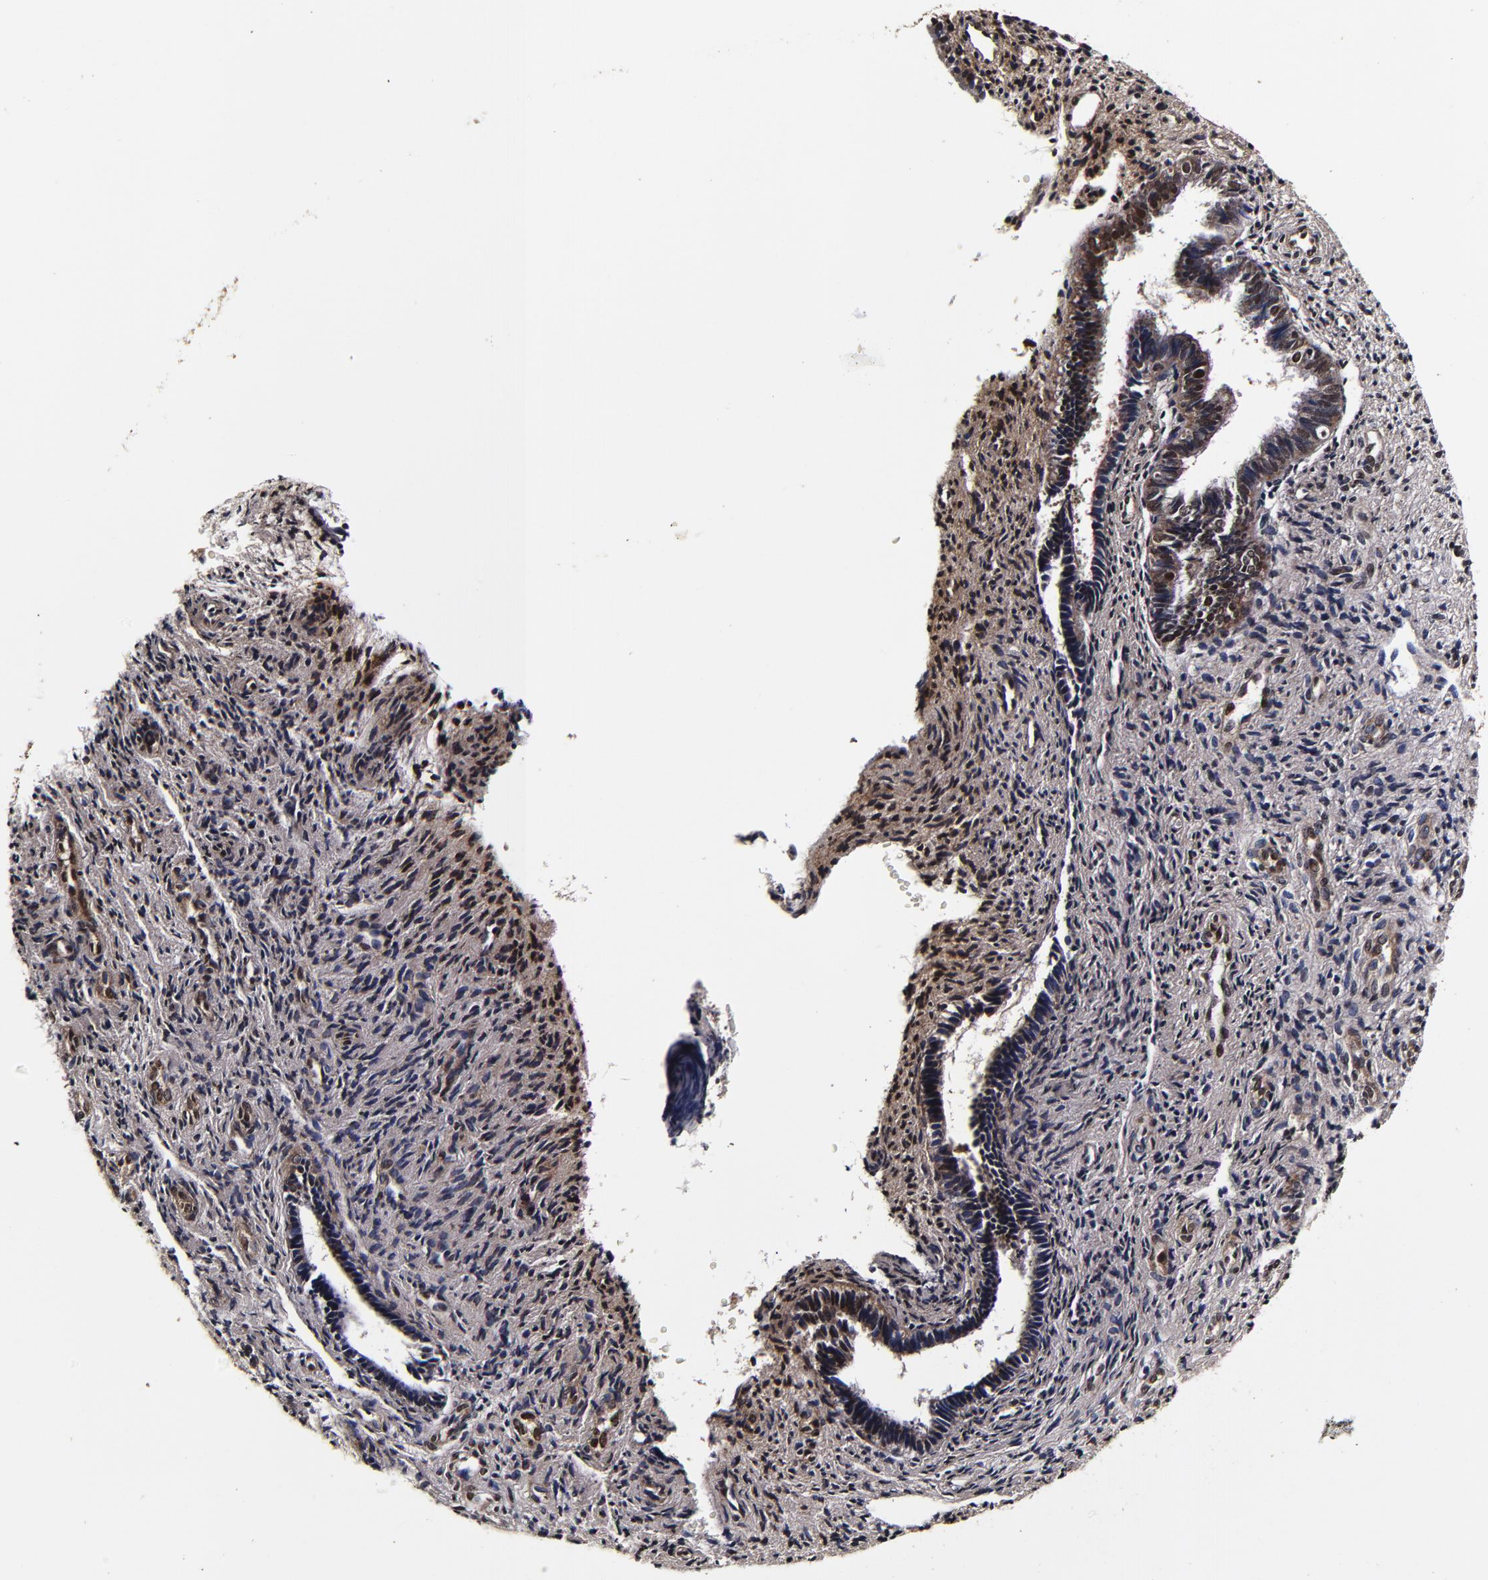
{"staining": {"intensity": "negative", "quantity": "none", "location": "none"}, "tissue": "endometrium", "cell_type": "Cells in endometrial stroma", "image_type": "normal", "snomed": [{"axis": "morphology", "description": "Normal tissue, NOS"}, {"axis": "topography", "description": "Endometrium"}], "caption": "Immunohistochemistry (IHC) micrograph of unremarkable human endometrium stained for a protein (brown), which shows no expression in cells in endometrial stroma. Nuclei are stained in blue.", "gene": "MMP15", "patient": {"sex": "female", "age": 27}}